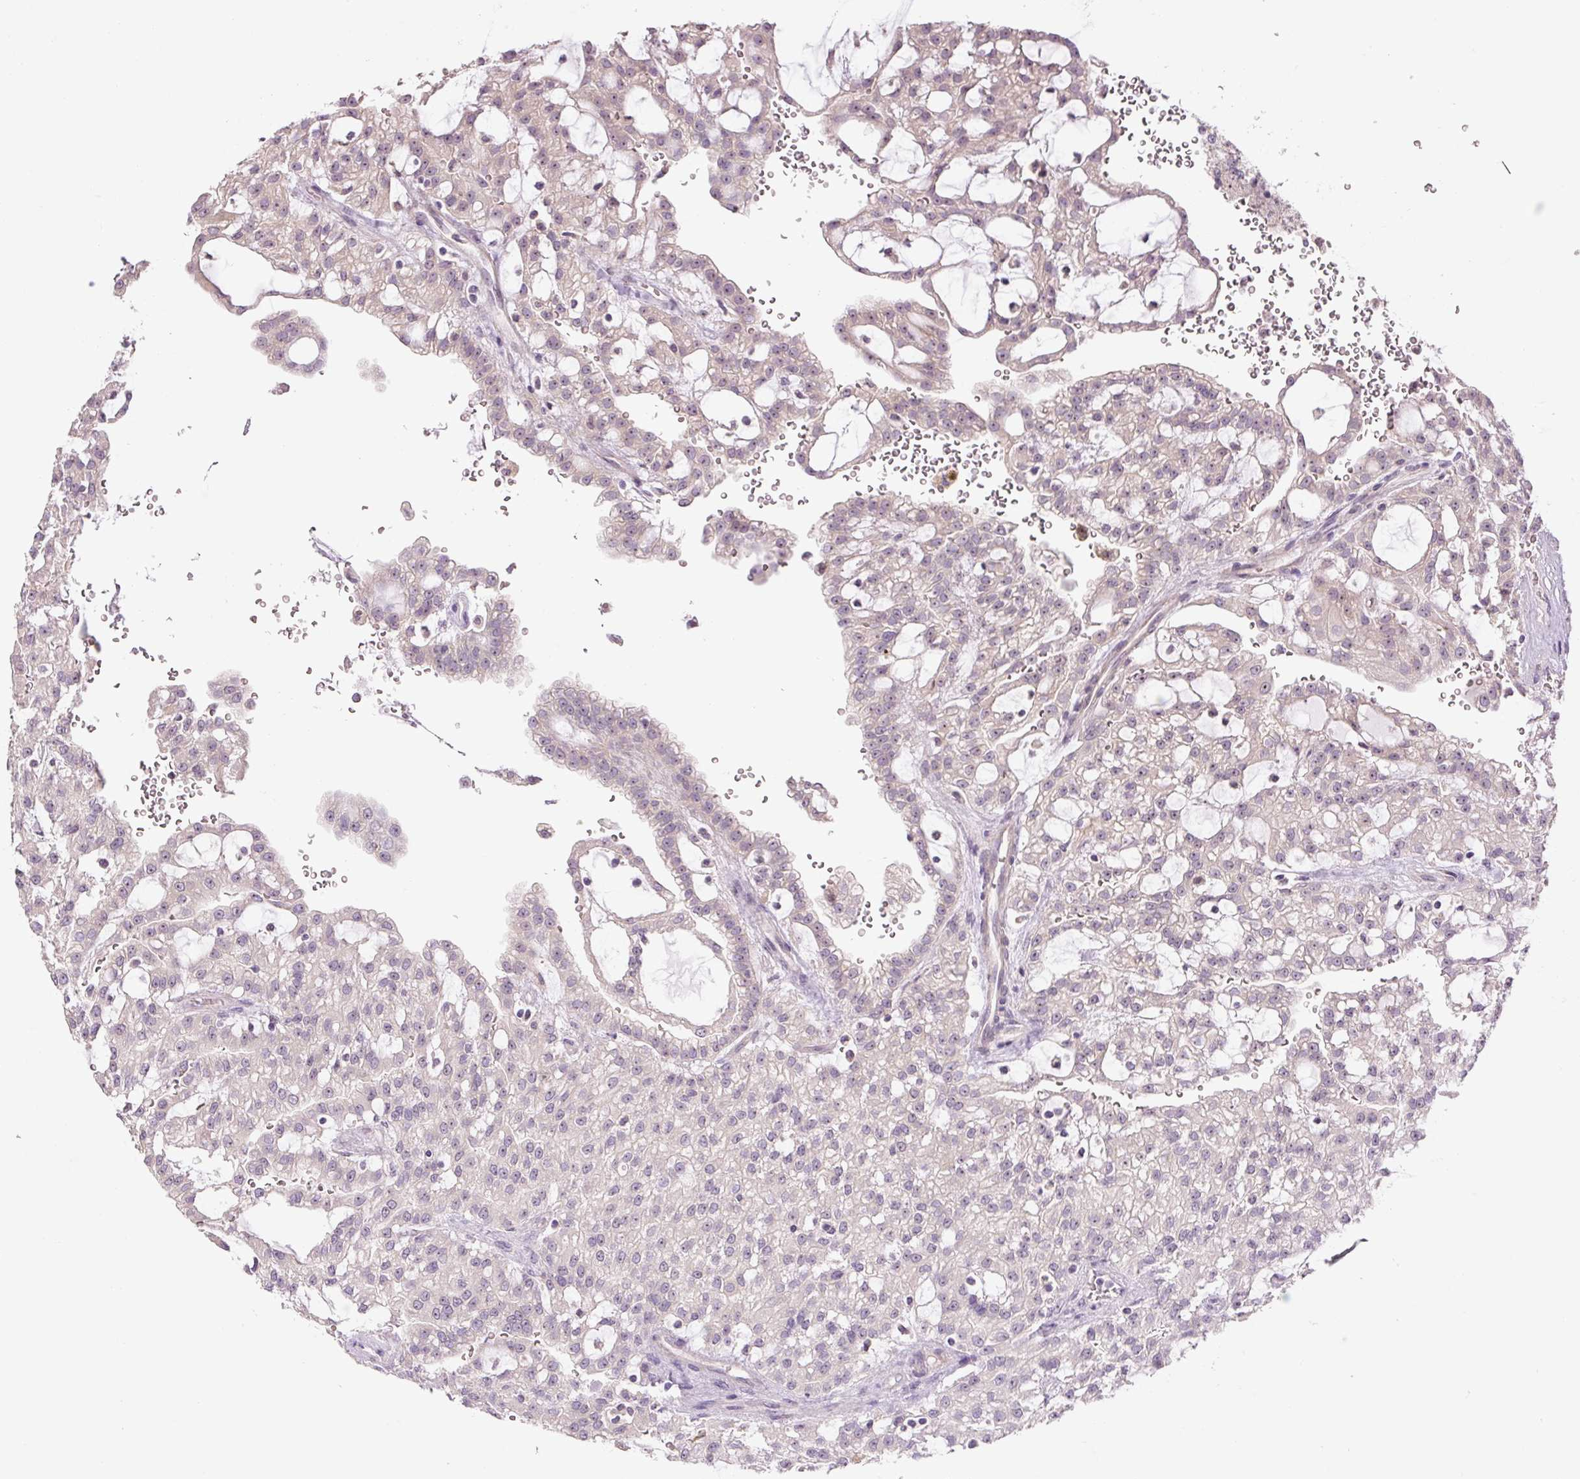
{"staining": {"intensity": "weak", "quantity": "<25%", "location": "nuclear"}, "tissue": "renal cancer", "cell_type": "Tumor cells", "image_type": "cancer", "snomed": [{"axis": "morphology", "description": "Adenocarcinoma, NOS"}, {"axis": "topography", "description": "Kidney"}], "caption": "Immunohistochemistry (IHC) of renal adenocarcinoma demonstrates no expression in tumor cells.", "gene": "TMEM151B", "patient": {"sex": "male", "age": 63}}